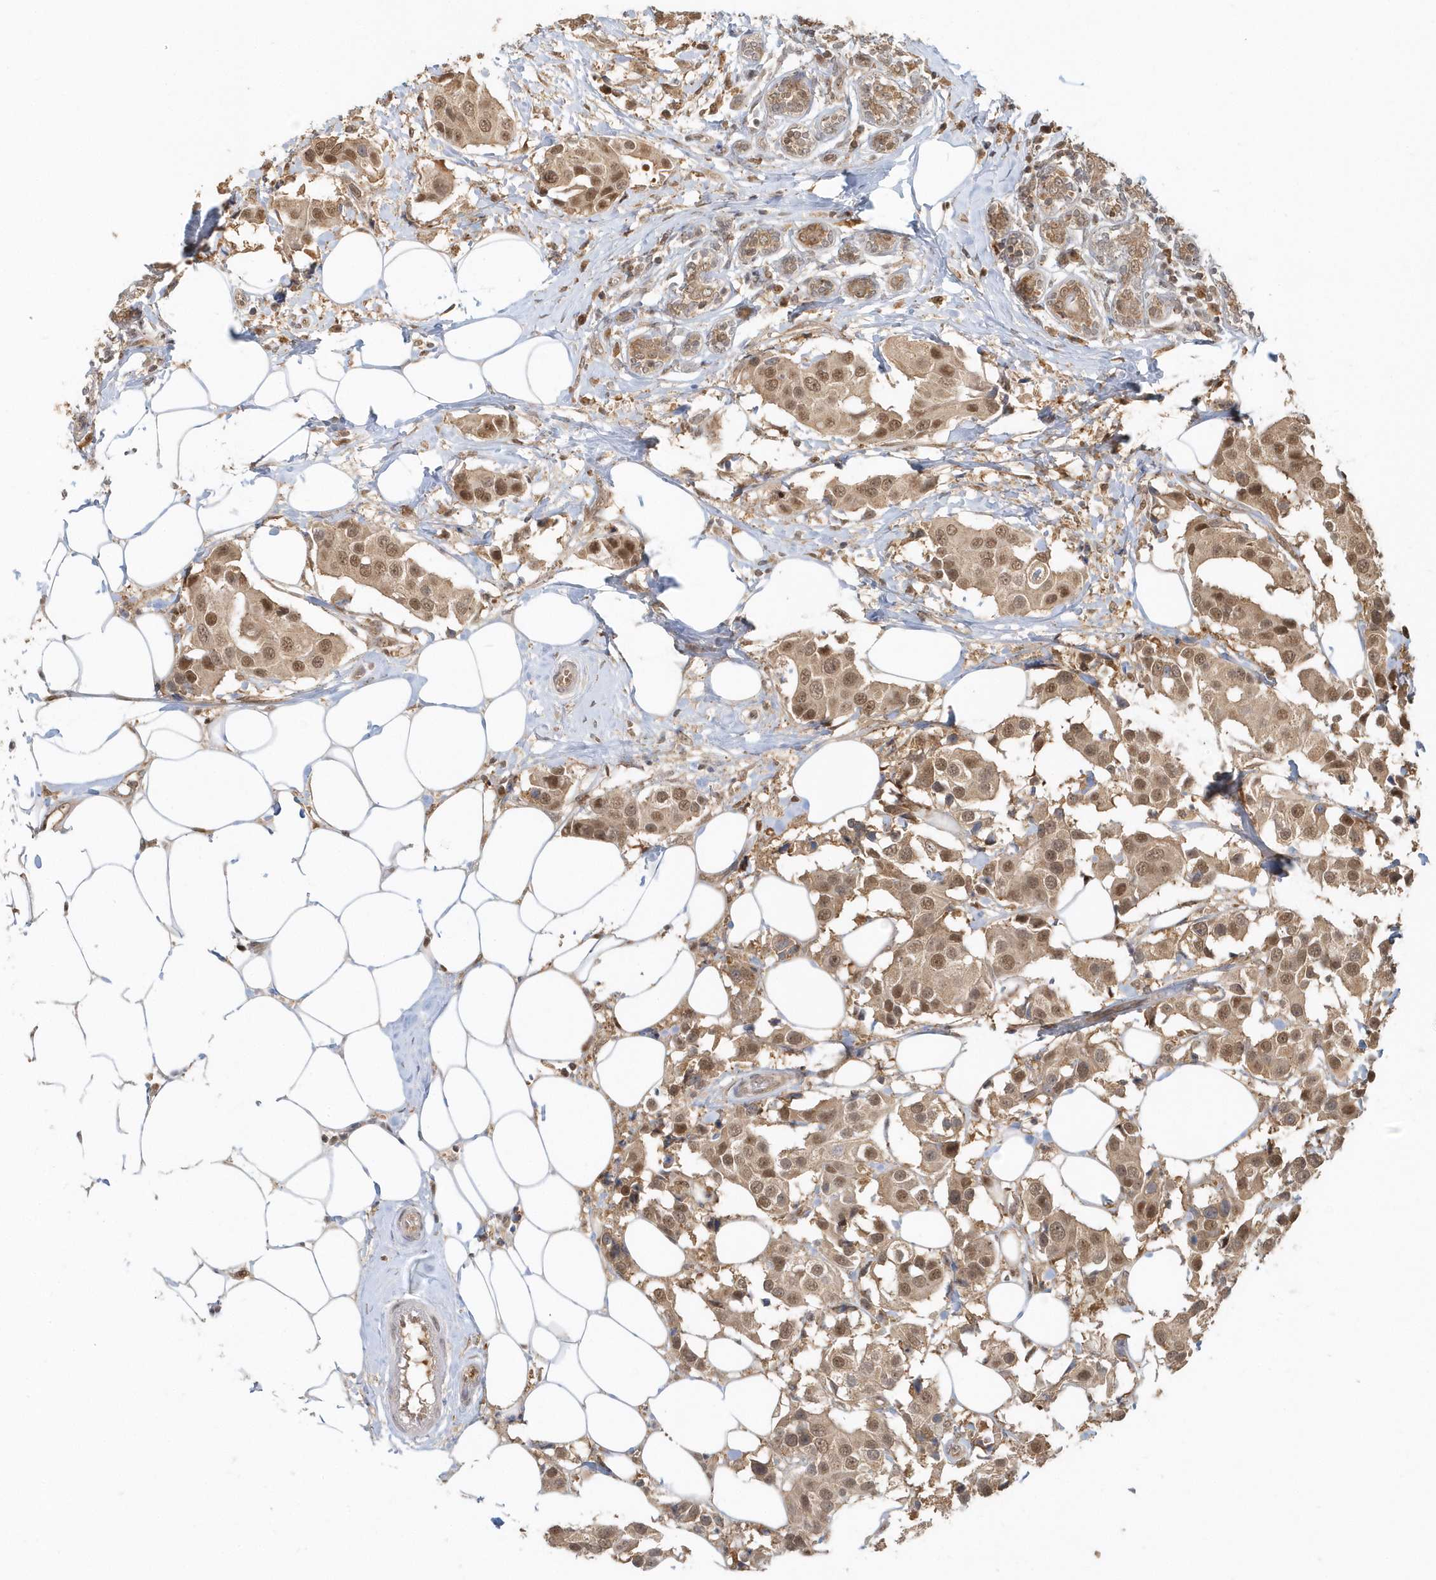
{"staining": {"intensity": "moderate", "quantity": ">75%", "location": "nuclear"}, "tissue": "breast cancer", "cell_type": "Tumor cells", "image_type": "cancer", "snomed": [{"axis": "morphology", "description": "Normal tissue, NOS"}, {"axis": "morphology", "description": "Duct carcinoma"}, {"axis": "topography", "description": "Breast"}], "caption": "A histopathology image showing moderate nuclear positivity in approximately >75% of tumor cells in breast cancer, as visualized by brown immunohistochemical staining.", "gene": "PSMD6", "patient": {"sex": "female", "age": 39}}